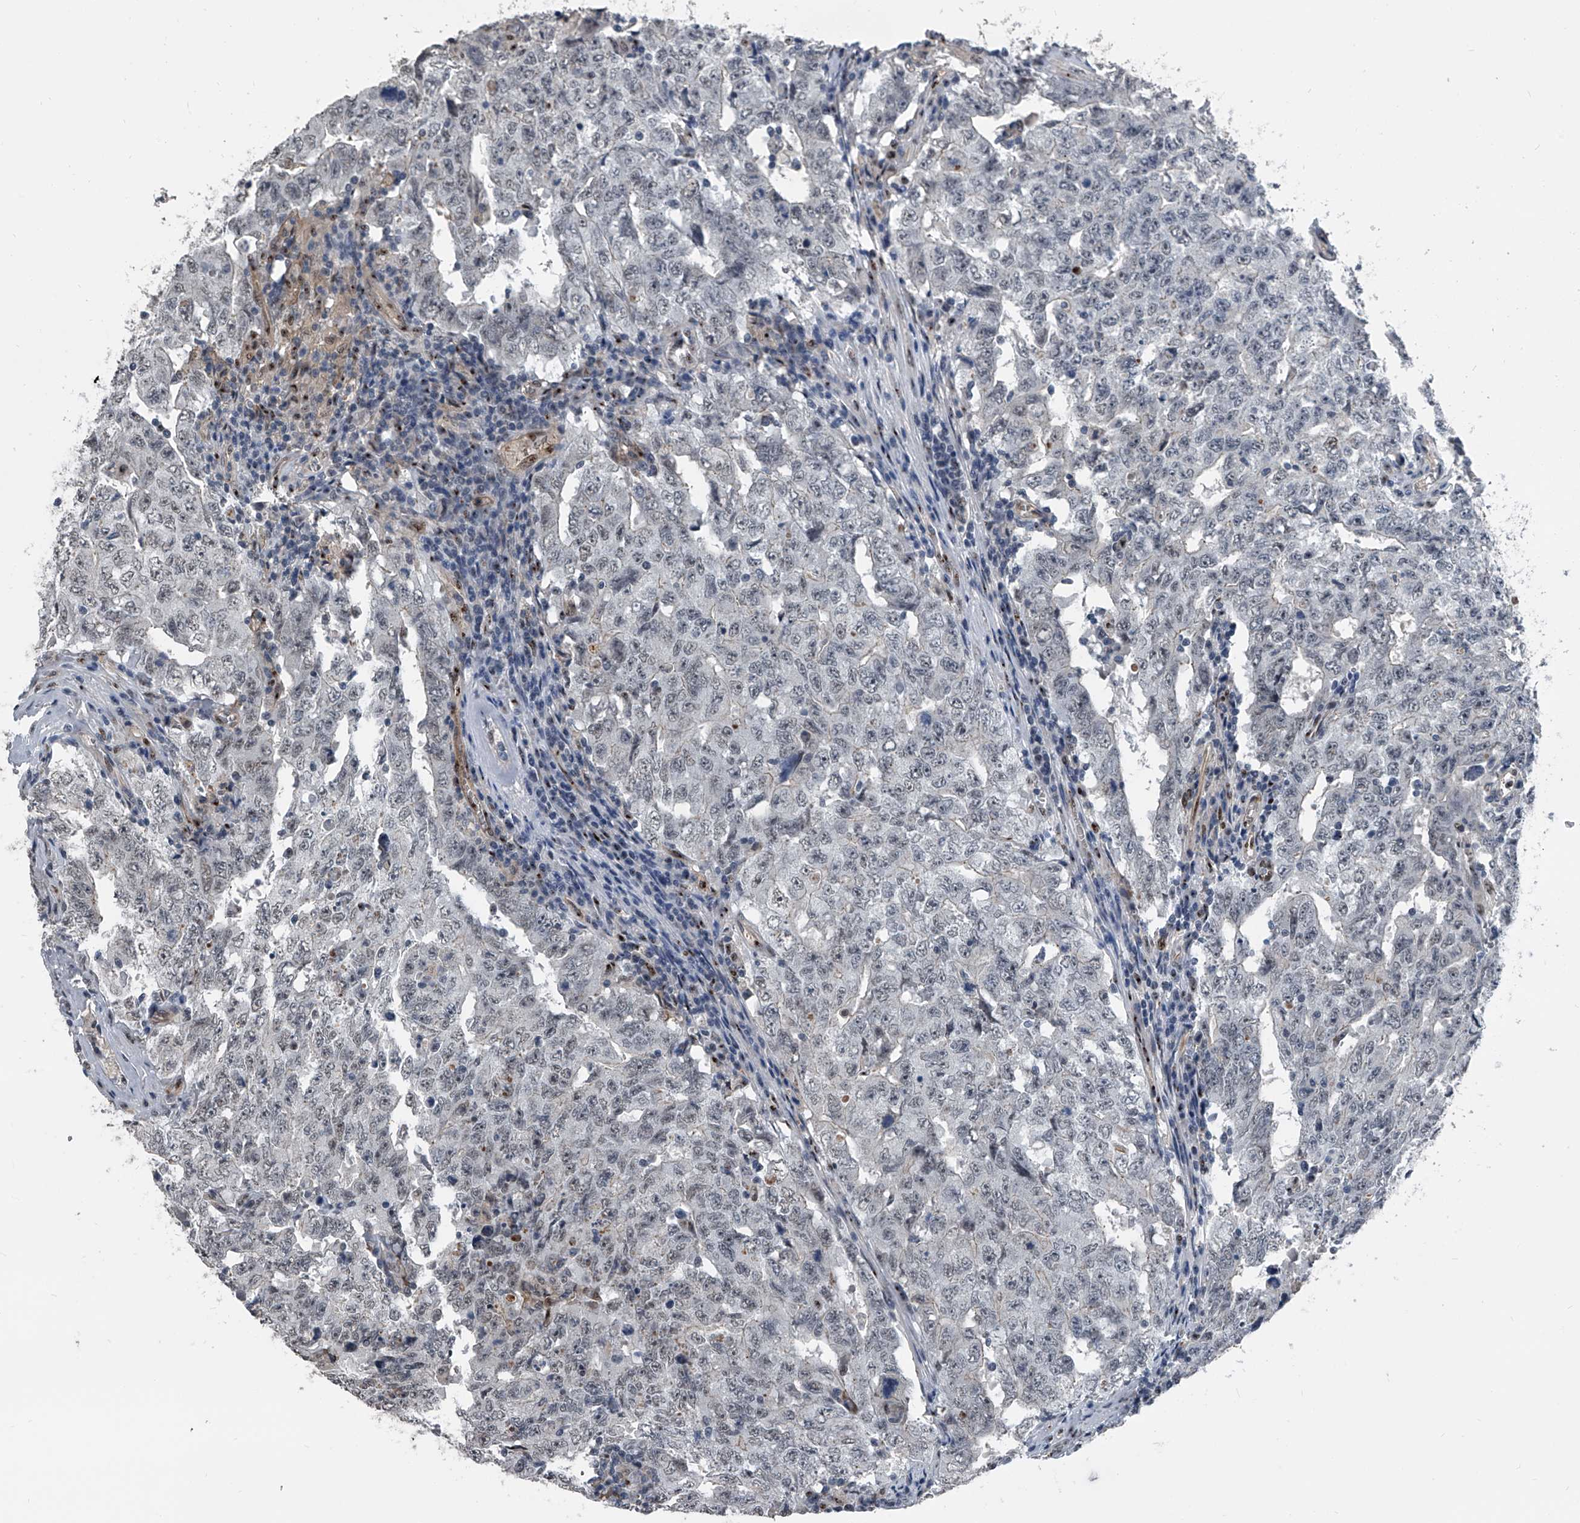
{"staining": {"intensity": "negative", "quantity": "none", "location": "none"}, "tissue": "testis cancer", "cell_type": "Tumor cells", "image_type": "cancer", "snomed": [{"axis": "morphology", "description": "Carcinoma, Embryonal, NOS"}, {"axis": "topography", "description": "Testis"}], "caption": "This is an immunohistochemistry photomicrograph of human testis cancer (embryonal carcinoma). There is no staining in tumor cells.", "gene": "MEN1", "patient": {"sex": "male", "age": 26}}